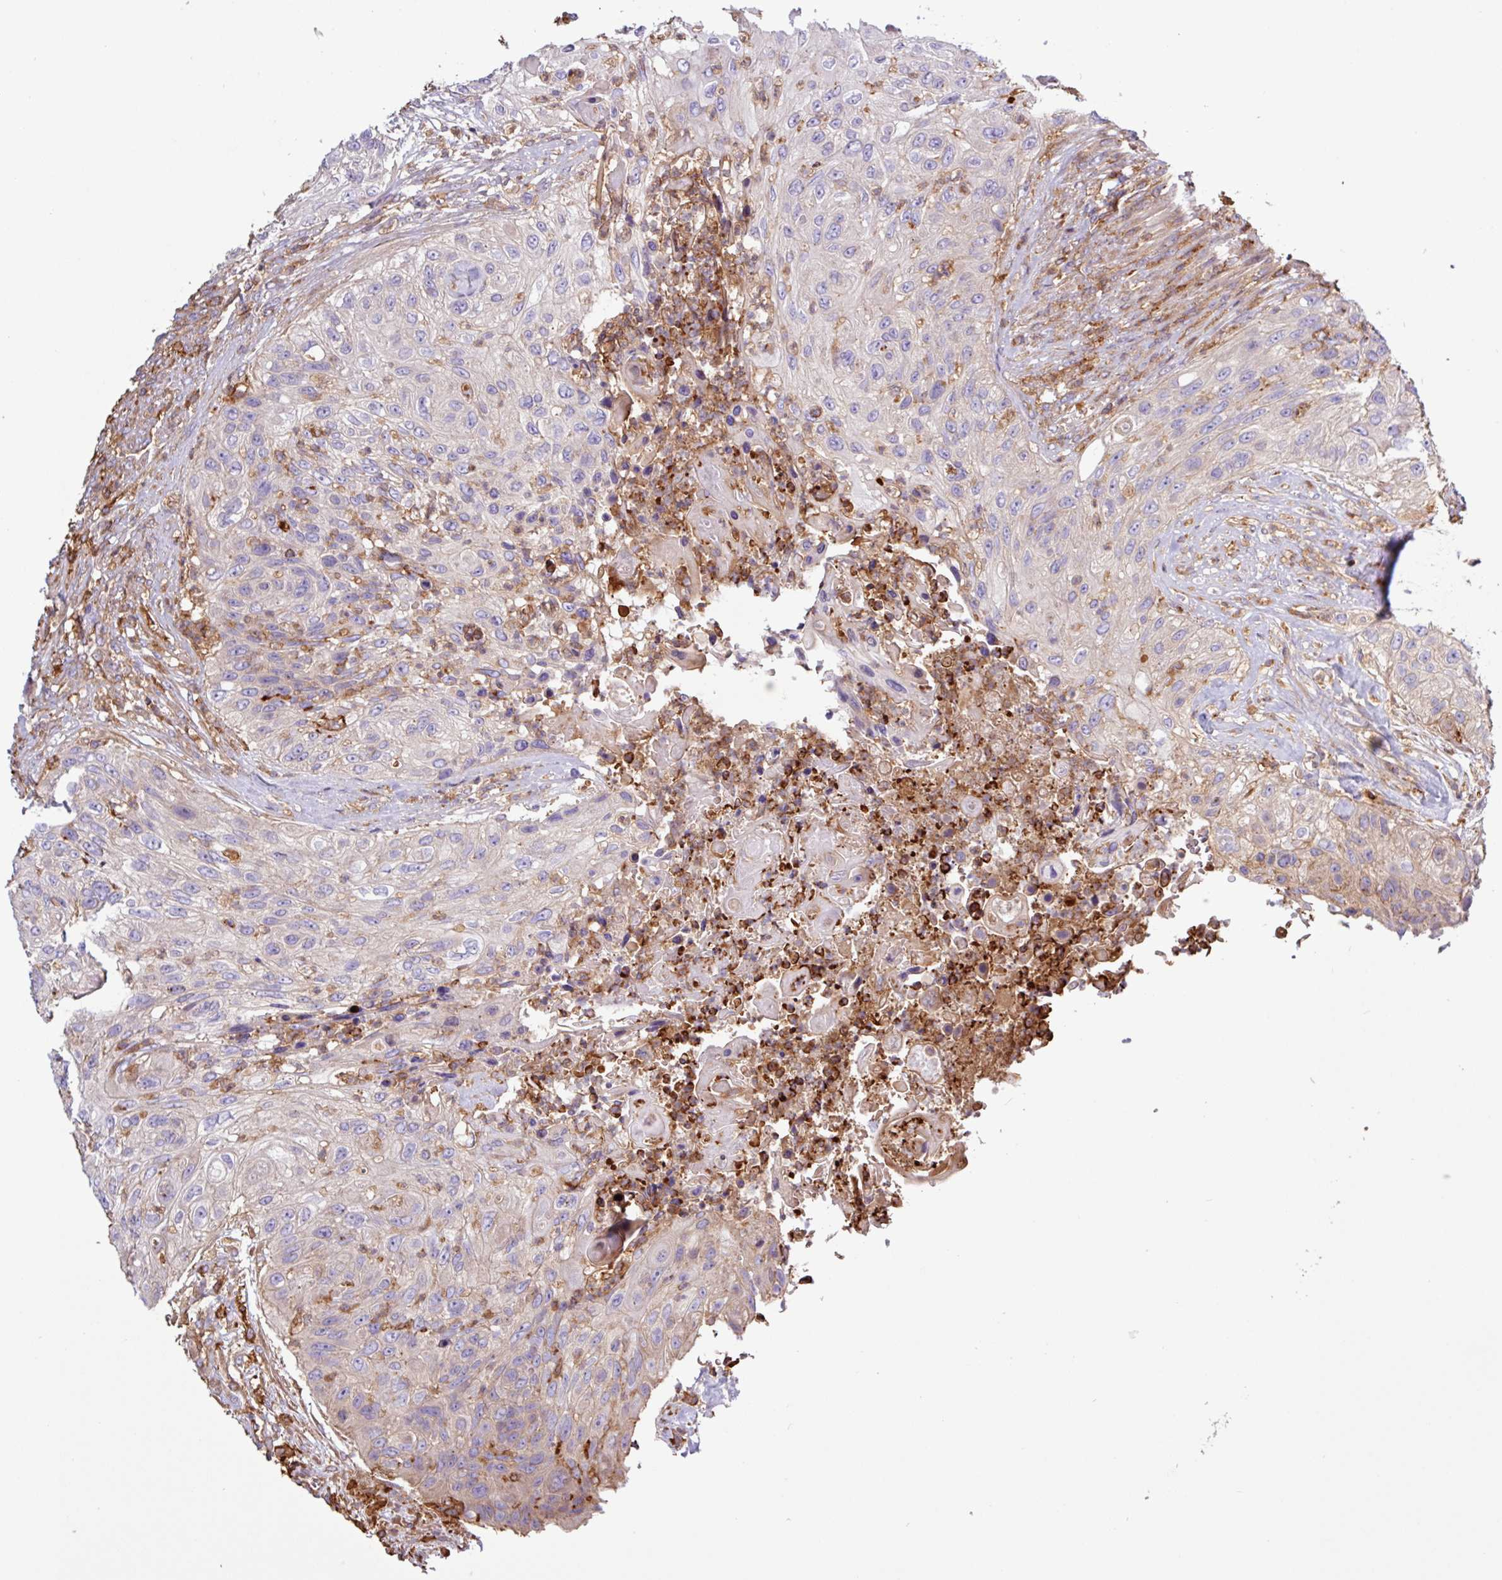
{"staining": {"intensity": "negative", "quantity": "none", "location": "none"}, "tissue": "urothelial cancer", "cell_type": "Tumor cells", "image_type": "cancer", "snomed": [{"axis": "morphology", "description": "Urothelial carcinoma, High grade"}, {"axis": "topography", "description": "Urinary bladder"}], "caption": "DAB (3,3'-diaminobenzidine) immunohistochemical staining of human urothelial cancer demonstrates no significant expression in tumor cells.", "gene": "ACTR3", "patient": {"sex": "female", "age": 60}}